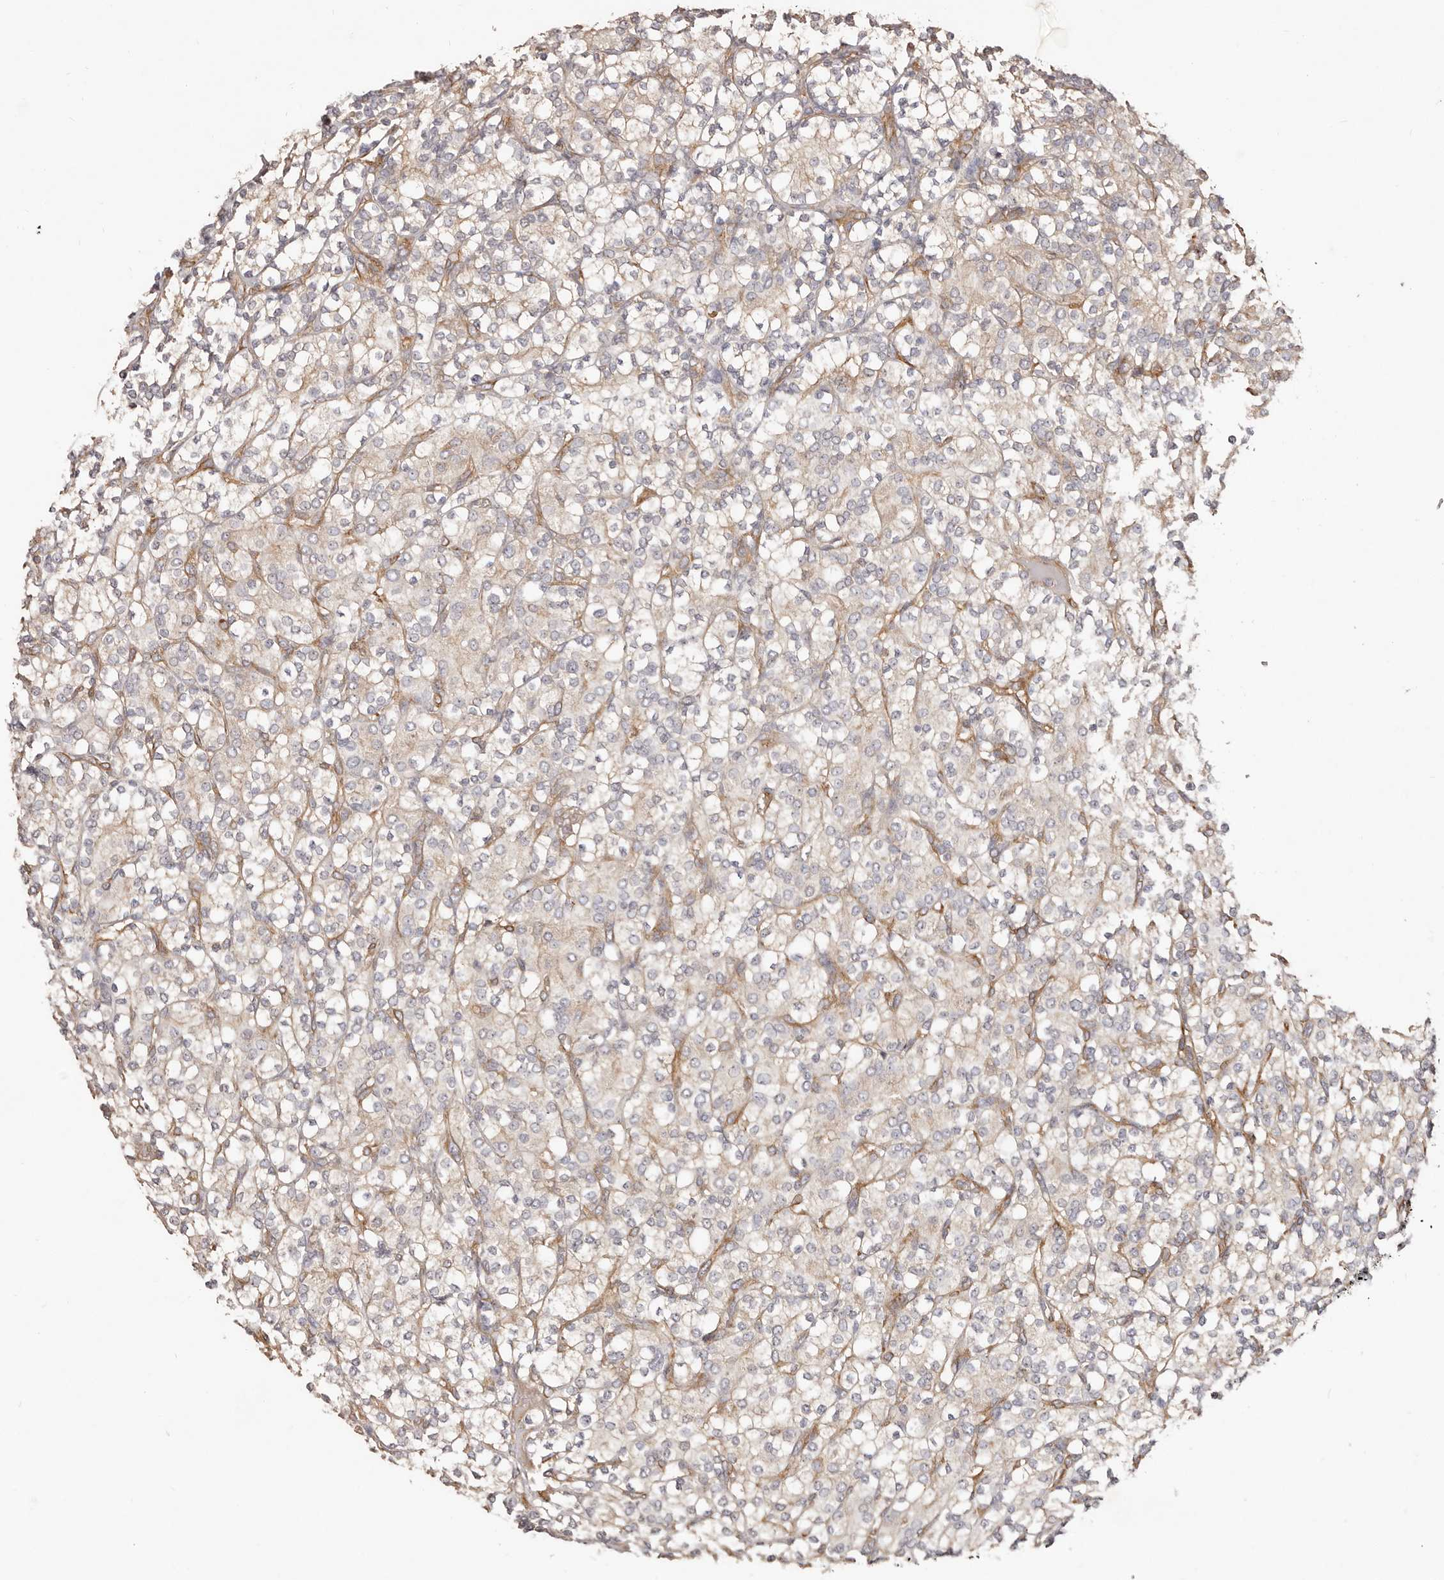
{"staining": {"intensity": "weak", "quantity": "<25%", "location": "cytoplasmic/membranous"}, "tissue": "renal cancer", "cell_type": "Tumor cells", "image_type": "cancer", "snomed": [{"axis": "morphology", "description": "Adenocarcinoma, NOS"}, {"axis": "topography", "description": "Kidney"}], "caption": "Image shows no protein positivity in tumor cells of adenocarcinoma (renal) tissue. (Immunohistochemistry (ihc), brightfield microscopy, high magnification).", "gene": "RPS6", "patient": {"sex": "male", "age": 77}}